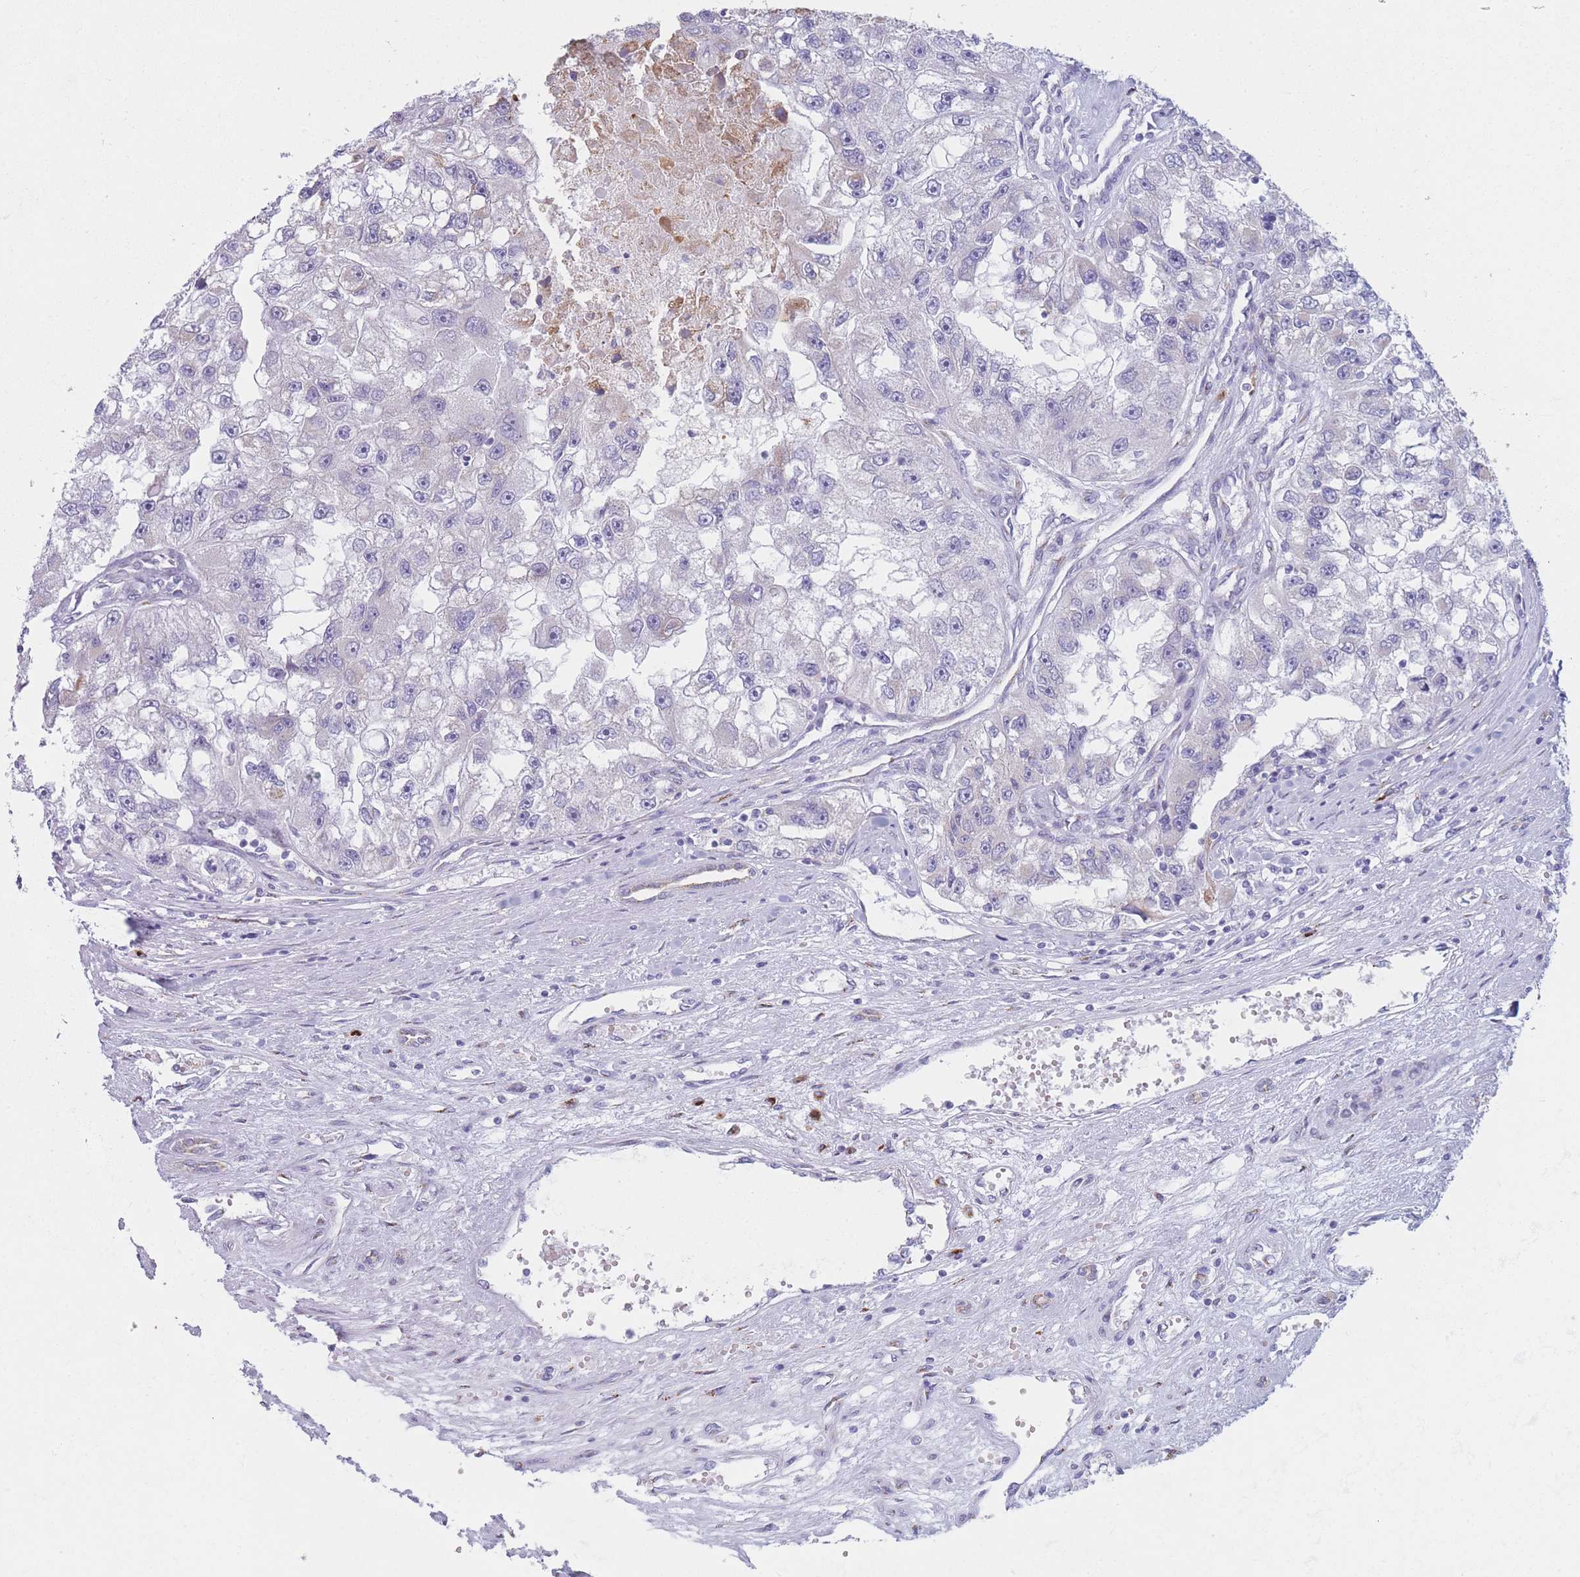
{"staining": {"intensity": "negative", "quantity": "none", "location": "none"}, "tissue": "renal cancer", "cell_type": "Tumor cells", "image_type": "cancer", "snomed": [{"axis": "morphology", "description": "Adenocarcinoma, NOS"}, {"axis": "topography", "description": "Kidney"}], "caption": "Renal cancer was stained to show a protein in brown. There is no significant staining in tumor cells.", "gene": "MRPL30", "patient": {"sex": "male", "age": 63}}